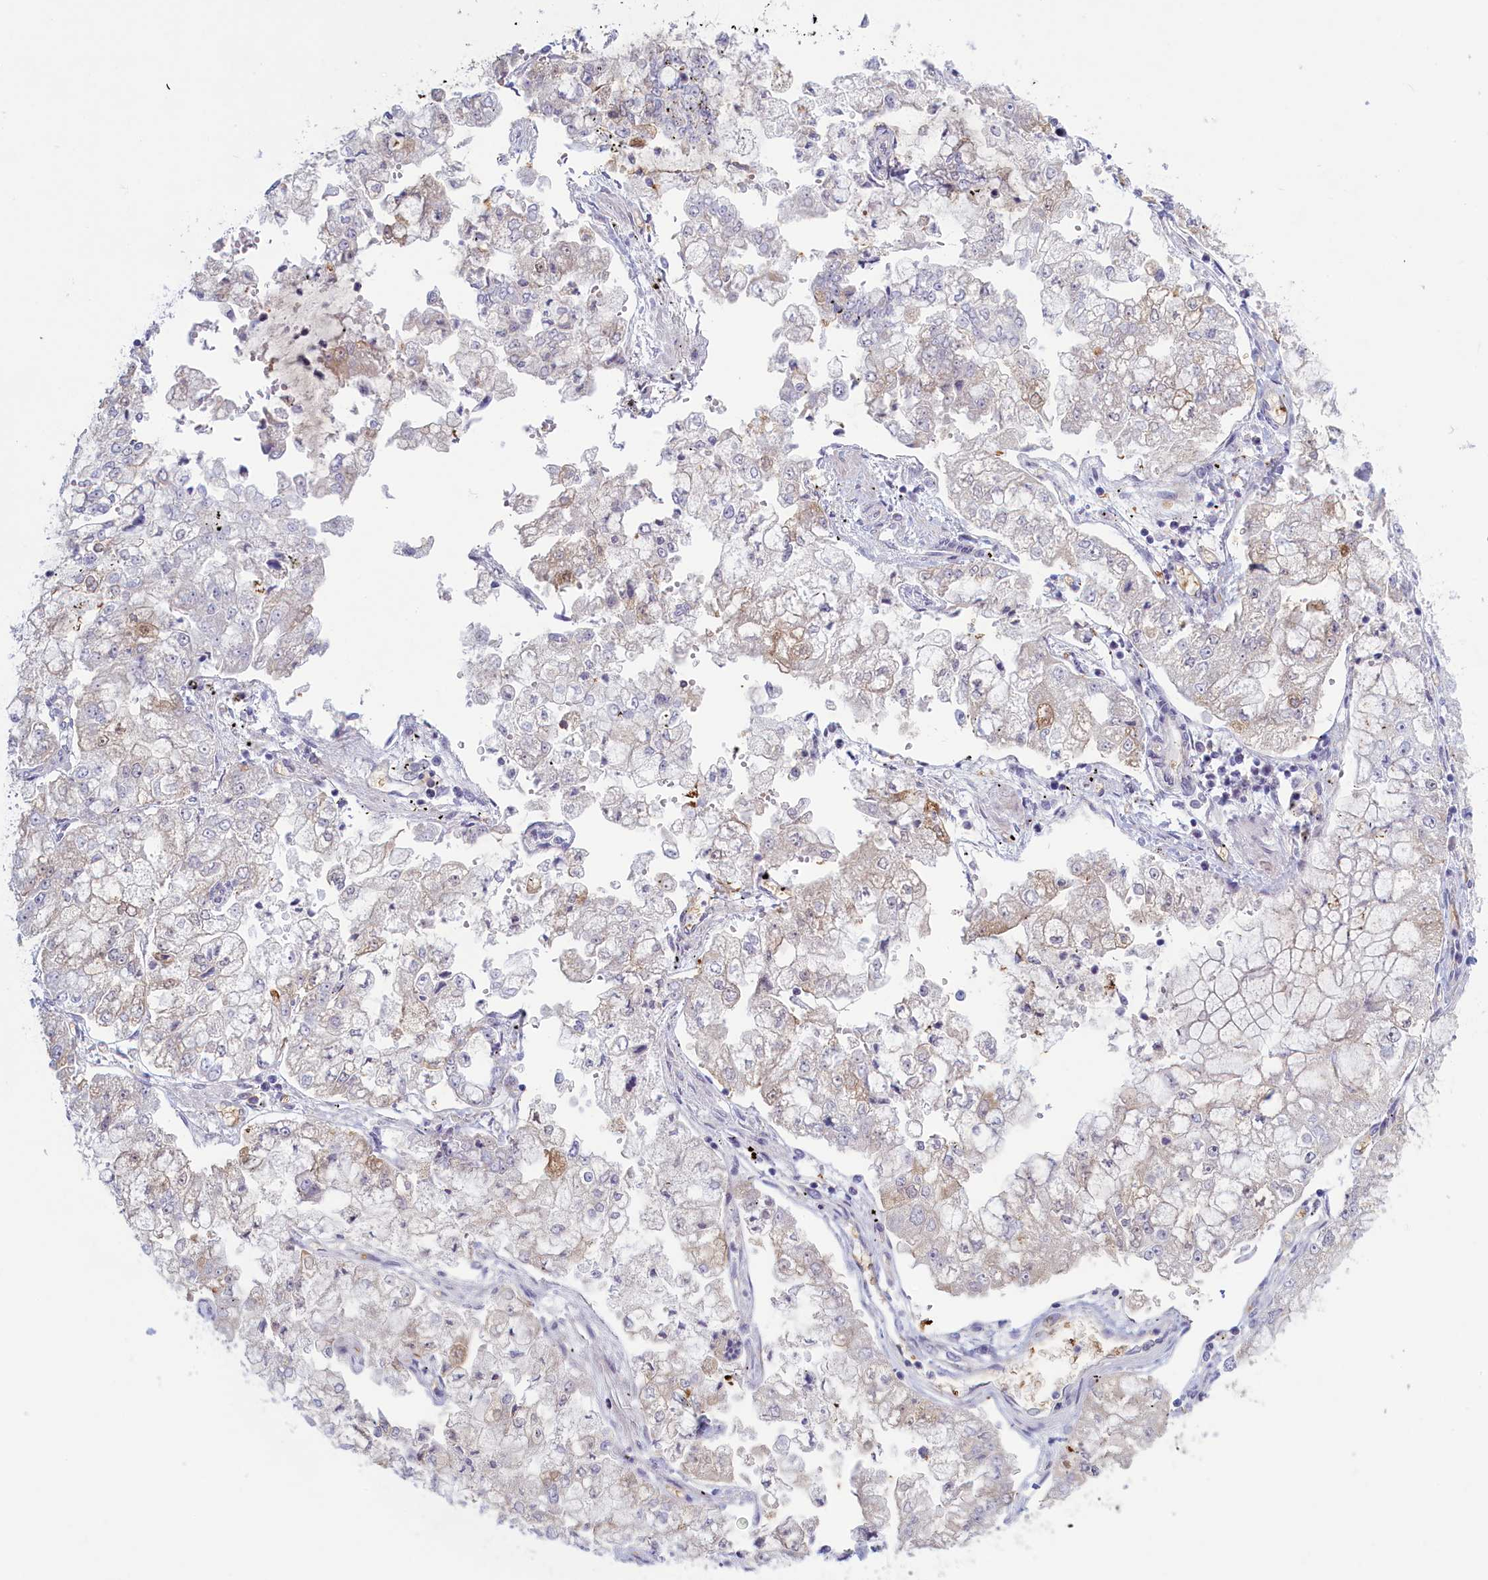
{"staining": {"intensity": "weak", "quantity": "<25%", "location": "cytoplasmic/membranous"}, "tissue": "stomach cancer", "cell_type": "Tumor cells", "image_type": "cancer", "snomed": [{"axis": "morphology", "description": "Adenocarcinoma, NOS"}, {"axis": "topography", "description": "Stomach"}], "caption": "Tumor cells show no significant protein positivity in stomach adenocarcinoma.", "gene": "ATF7IP2", "patient": {"sex": "male", "age": 76}}